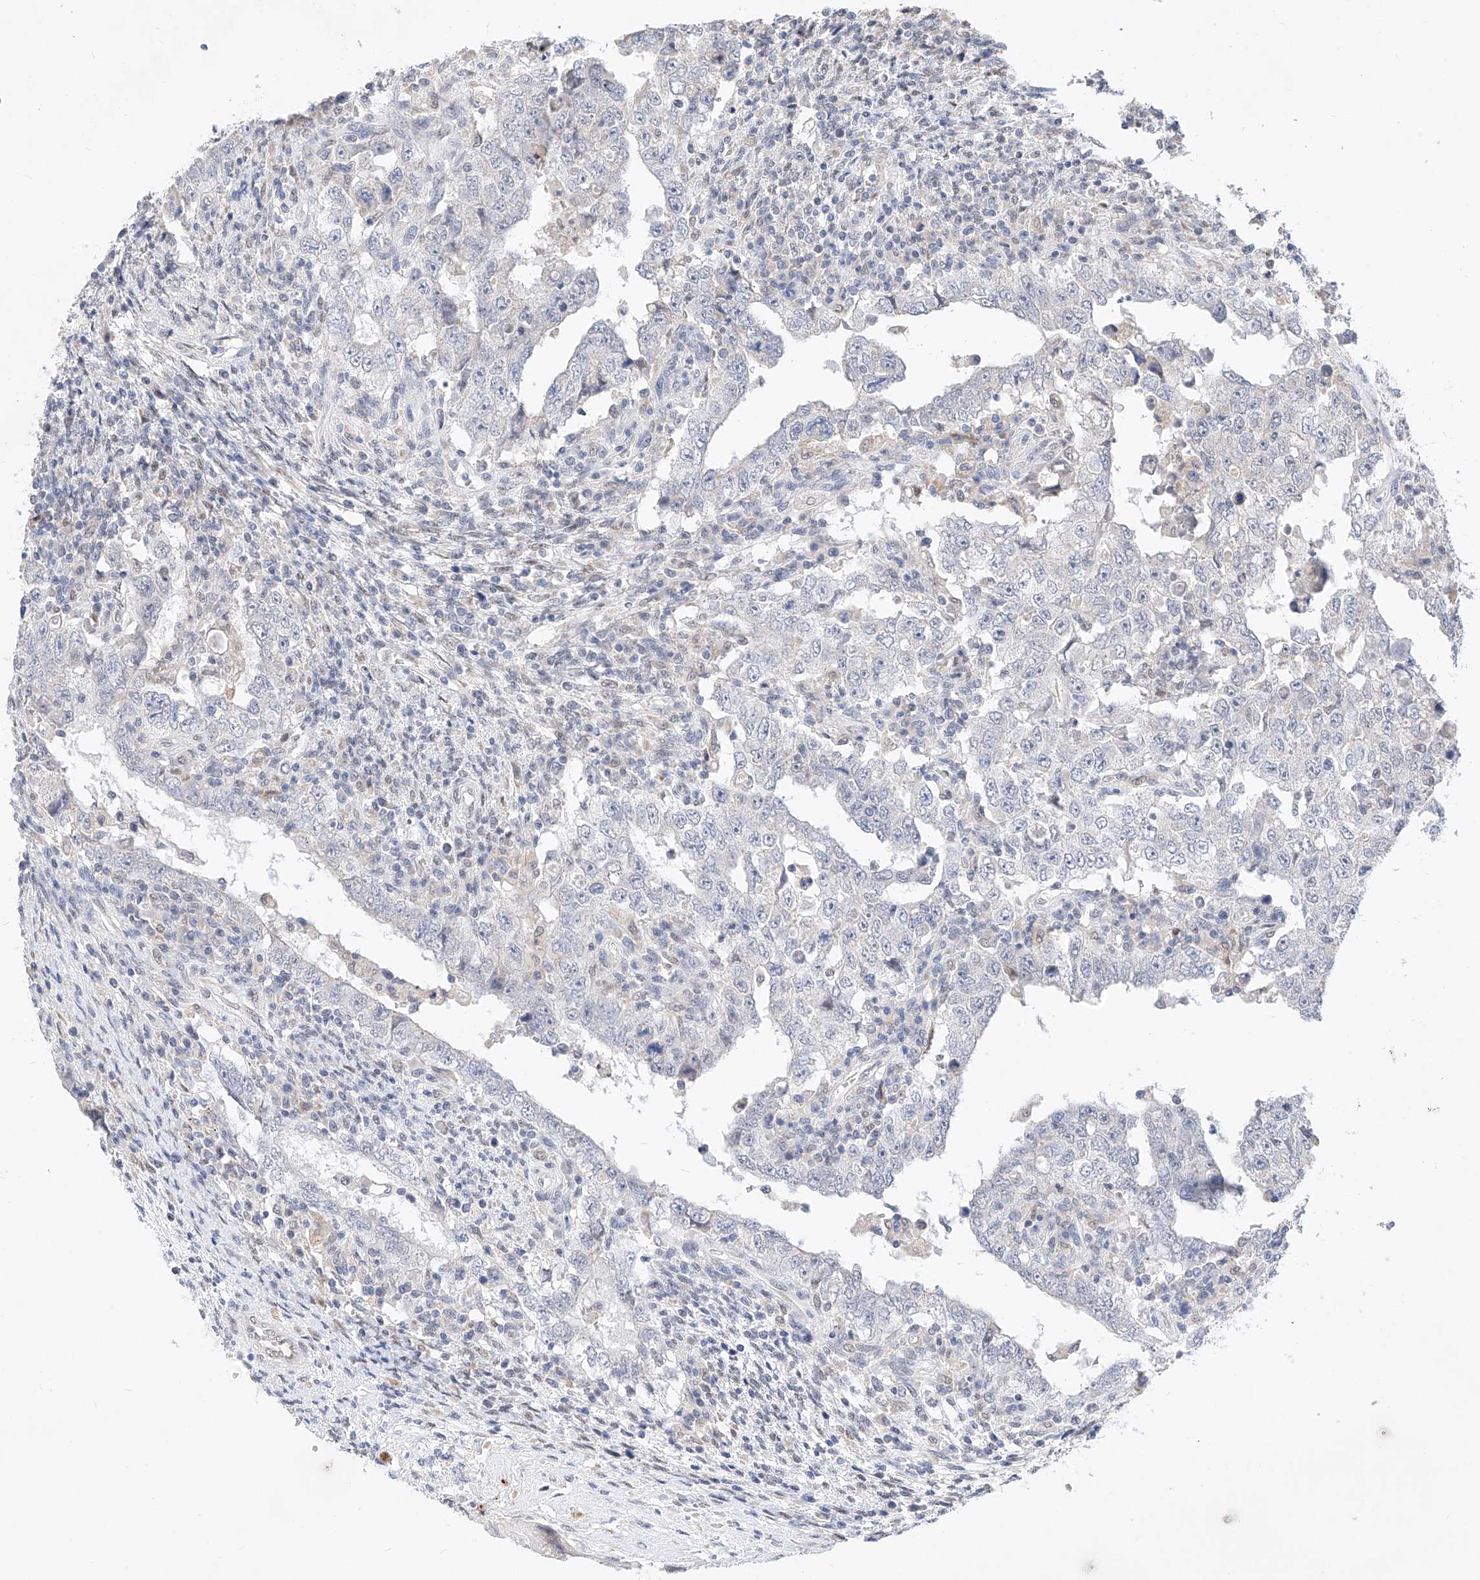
{"staining": {"intensity": "negative", "quantity": "none", "location": "none"}, "tissue": "testis cancer", "cell_type": "Tumor cells", "image_type": "cancer", "snomed": [{"axis": "morphology", "description": "Carcinoma, Embryonal, NOS"}, {"axis": "topography", "description": "Testis"}], "caption": "Histopathology image shows no protein expression in tumor cells of embryonal carcinoma (testis) tissue.", "gene": "KCNJ1", "patient": {"sex": "male", "age": 26}}